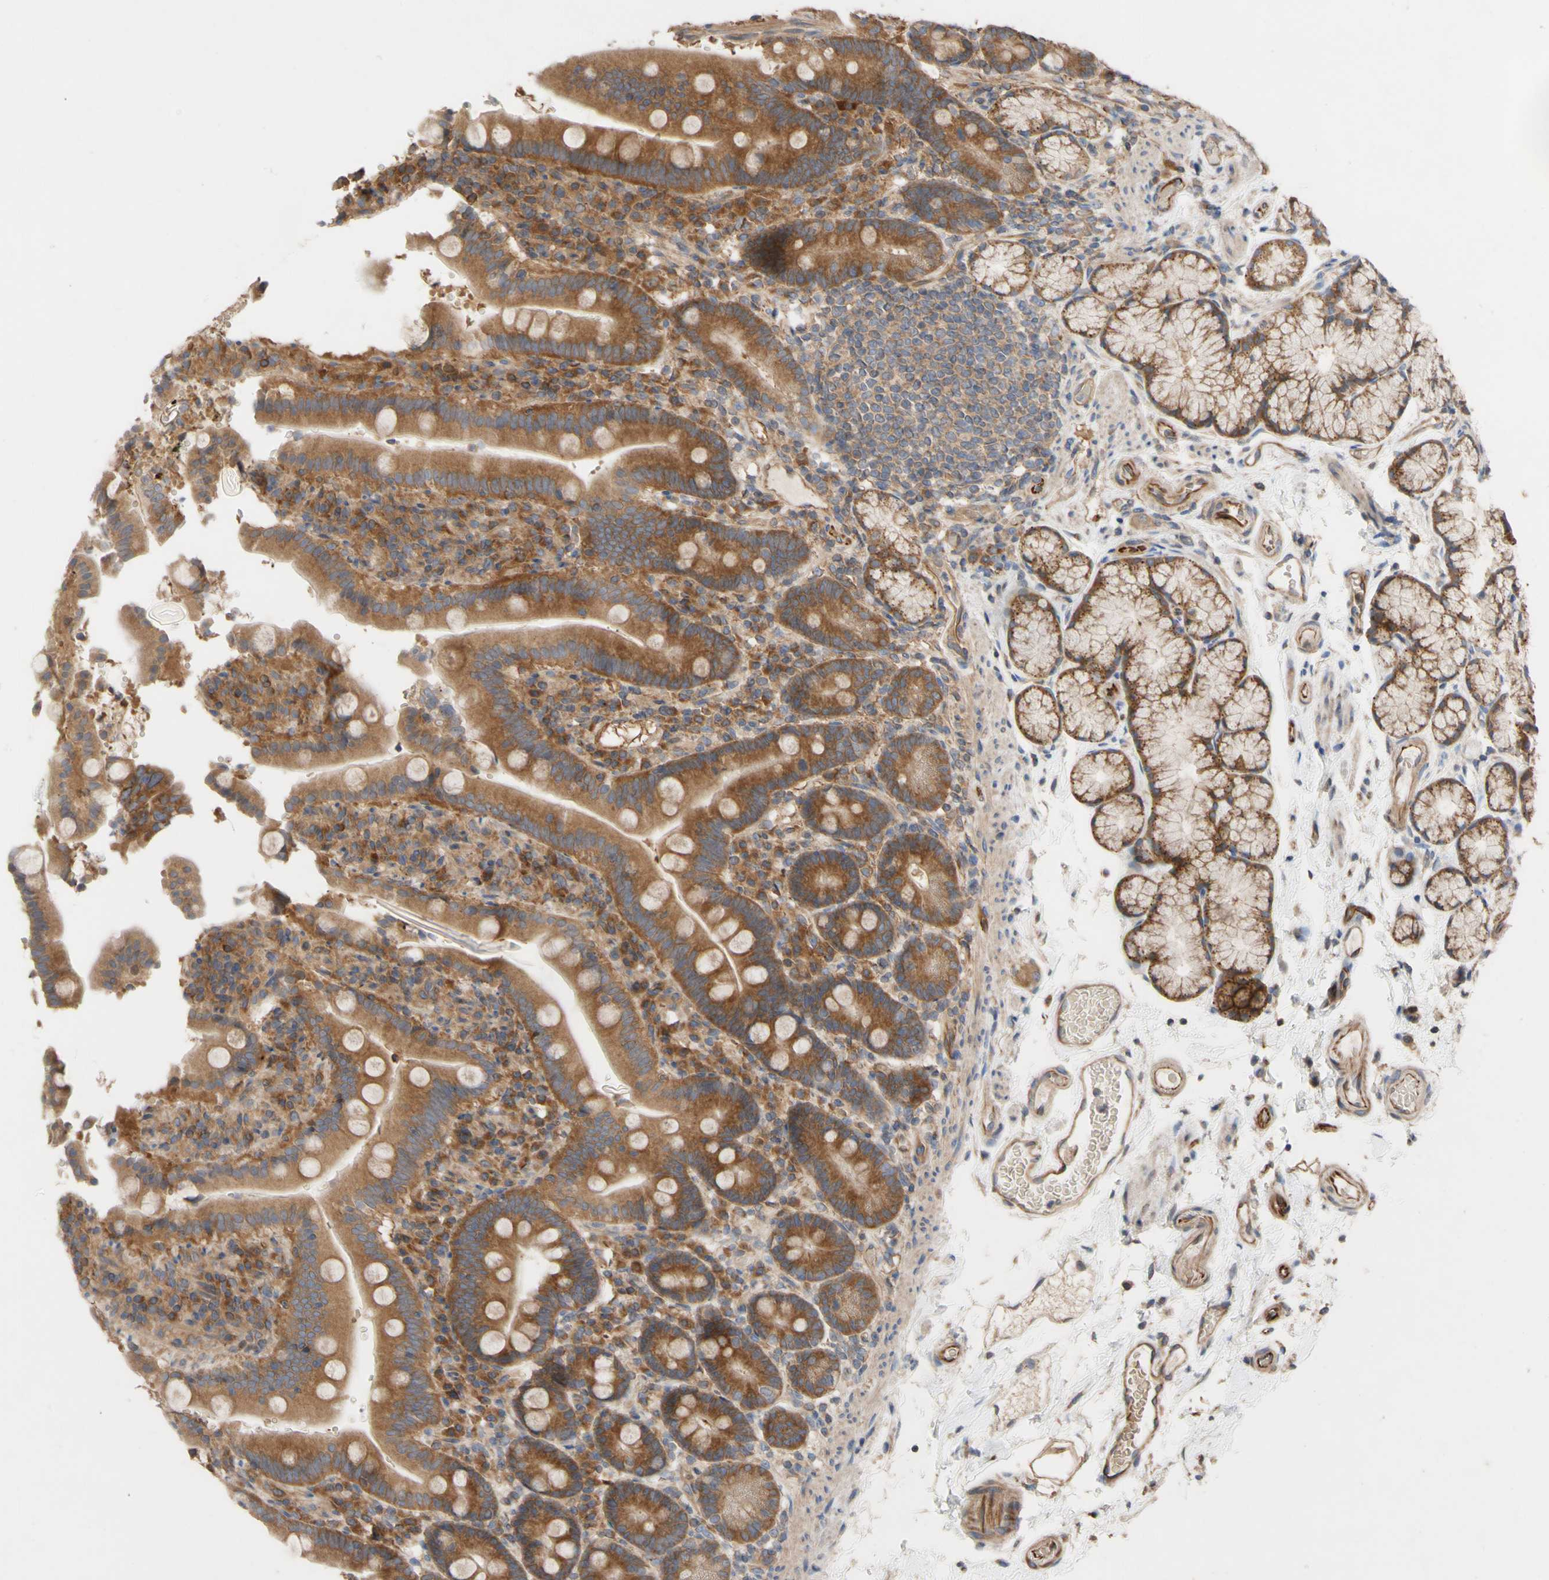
{"staining": {"intensity": "moderate", "quantity": ">75%", "location": "cytoplasmic/membranous"}, "tissue": "duodenum", "cell_type": "Glandular cells", "image_type": "normal", "snomed": [{"axis": "morphology", "description": "Normal tissue, NOS"}, {"axis": "topography", "description": "Small intestine, NOS"}], "caption": "DAB immunohistochemical staining of benign duodenum displays moderate cytoplasmic/membranous protein expression in approximately >75% of glandular cells. (IHC, brightfield microscopy, high magnification).", "gene": "EIF2S3", "patient": {"sex": "female", "age": 71}}